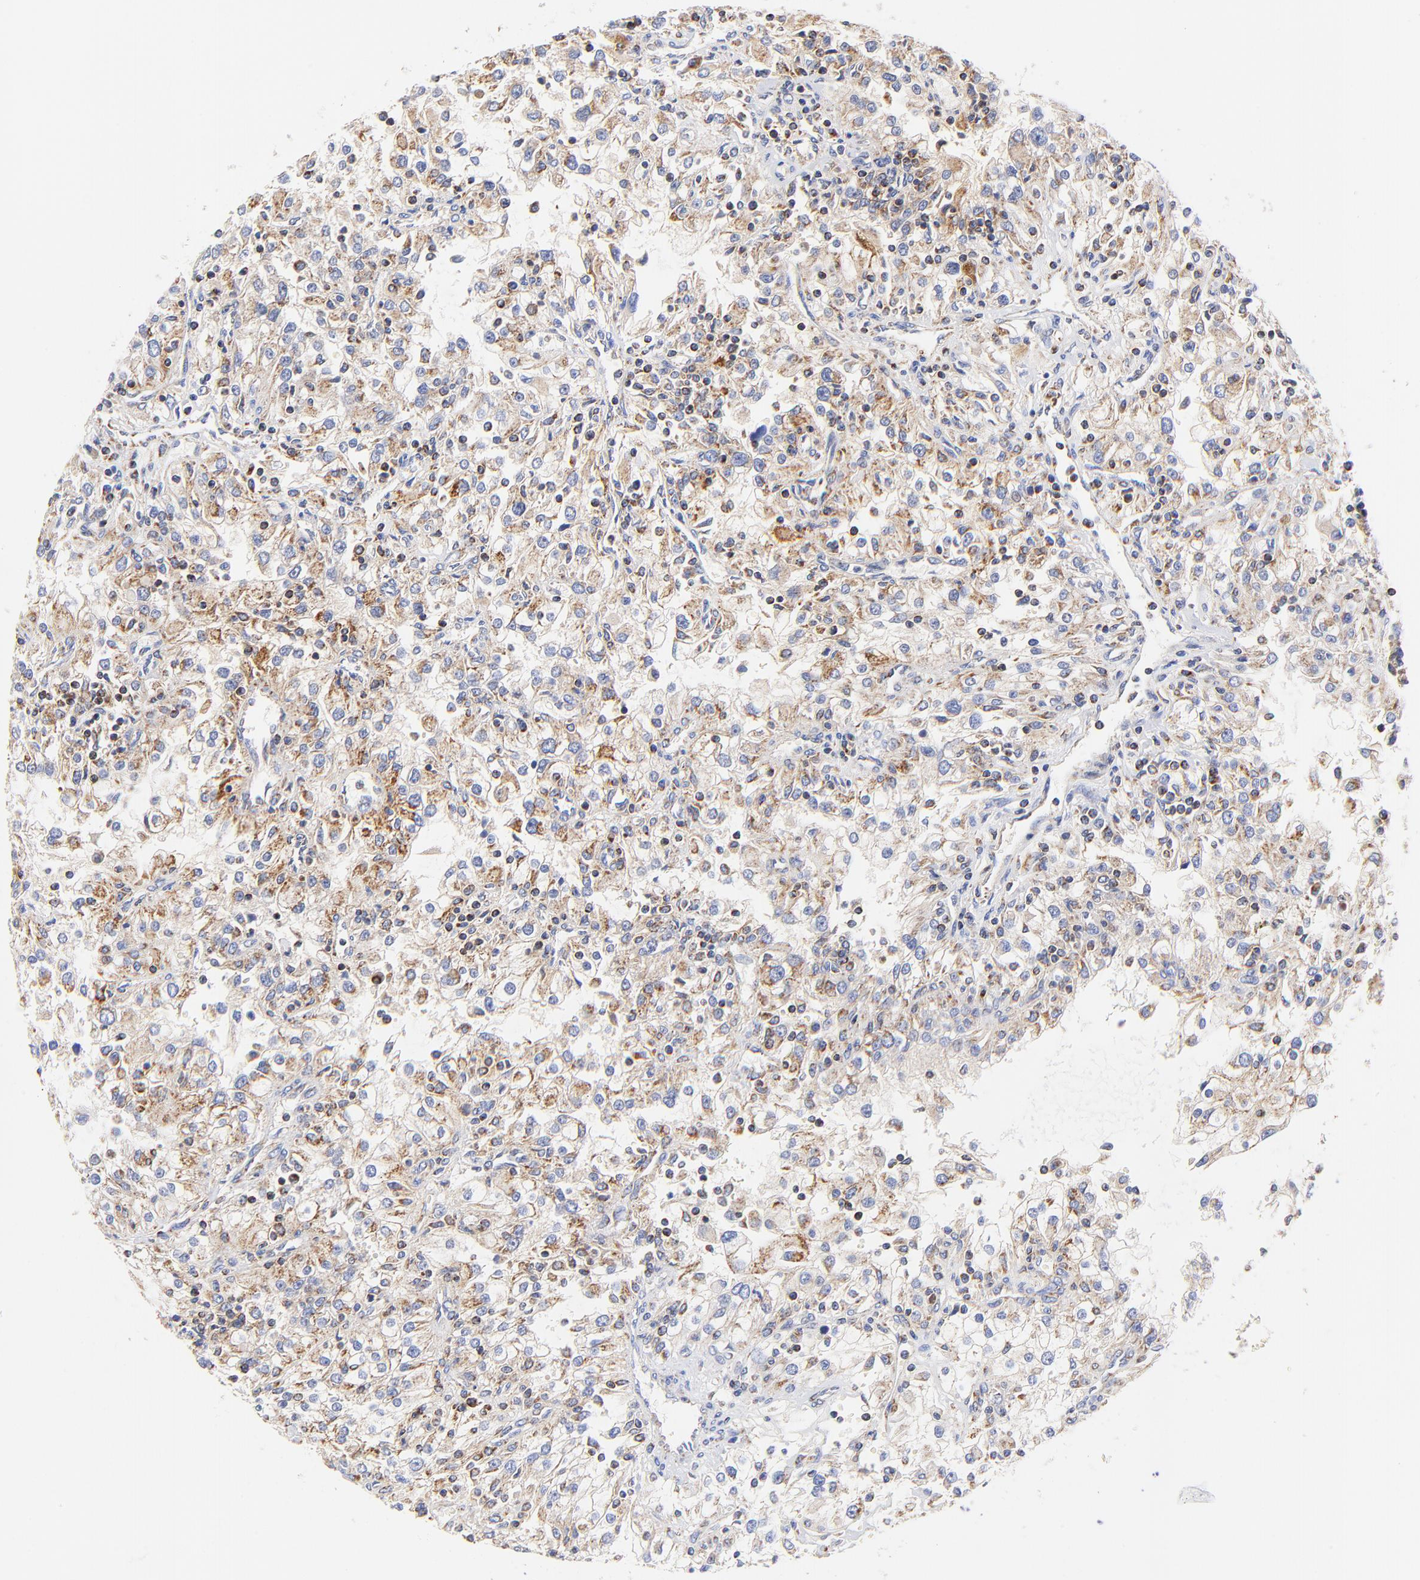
{"staining": {"intensity": "moderate", "quantity": "25%-75%", "location": "cytoplasmic/membranous"}, "tissue": "renal cancer", "cell_type": "Tumor cells", "image_type": "cancer", "snomed": [{"axis": "morphology", "description": "Adenocarcinoma, NOS"}, {"axis": "topography", "description": "Kidney"}], "caption": "An image of human renal cancer stained for a protein reveals moderate cytoplasmic/membranous brown staining in tumor cells. (brown staining indicates protein expression, while blue staining denotes nuclei).", "gene": "ATP5F1D", "patient": {"sex": "female", "age": 52}}